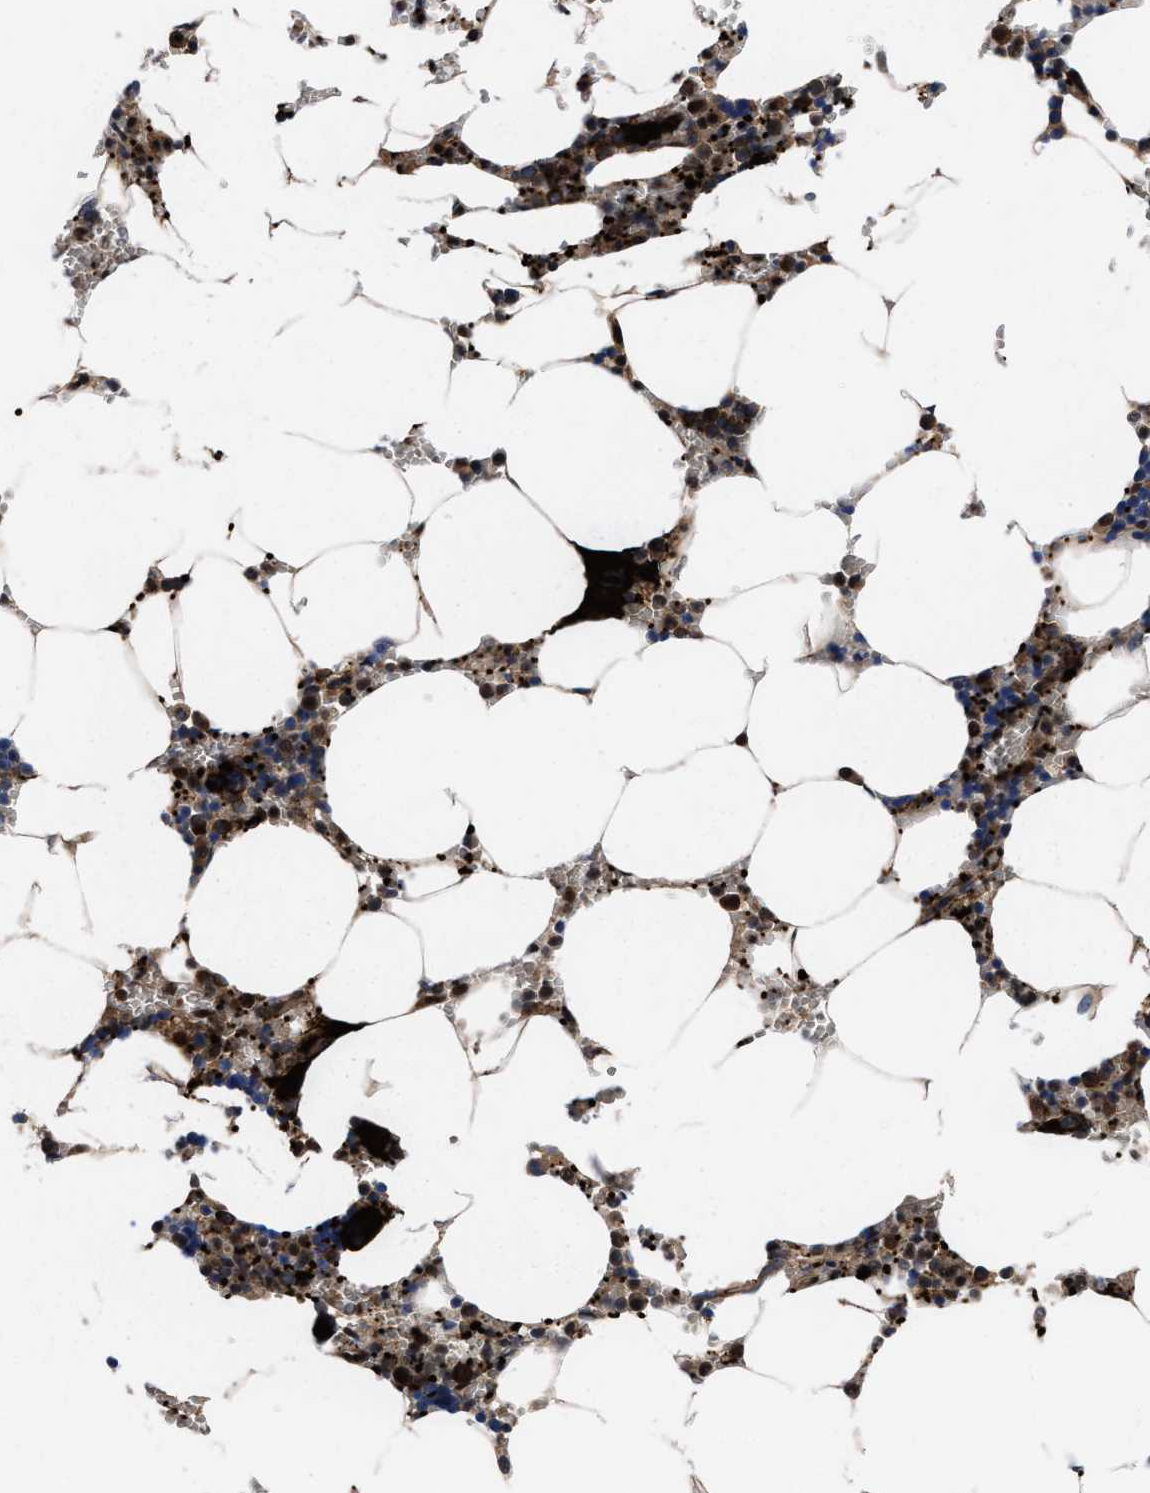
{"staining": {"intensity": "strong", "quantity": "25%-75%", "location": "cytoplasmic/membranous"}, "tissue": "bone marrow", "cell_type": "Hematopoietic cells", "image_type": "normal", "snomed": [{"axis": "morphology", "description": "Normal tissue, NOS"}, {"axis": "topography", "description": "Bone marrow"}], "caption": "Bone marrow stained with a brown dye shows strong cytoplasmic/membranous positive staining in about 25%-75% of hematopoietic cells.", "gene": "ACLY", "patient": {"sex": "male", "age": 70}}